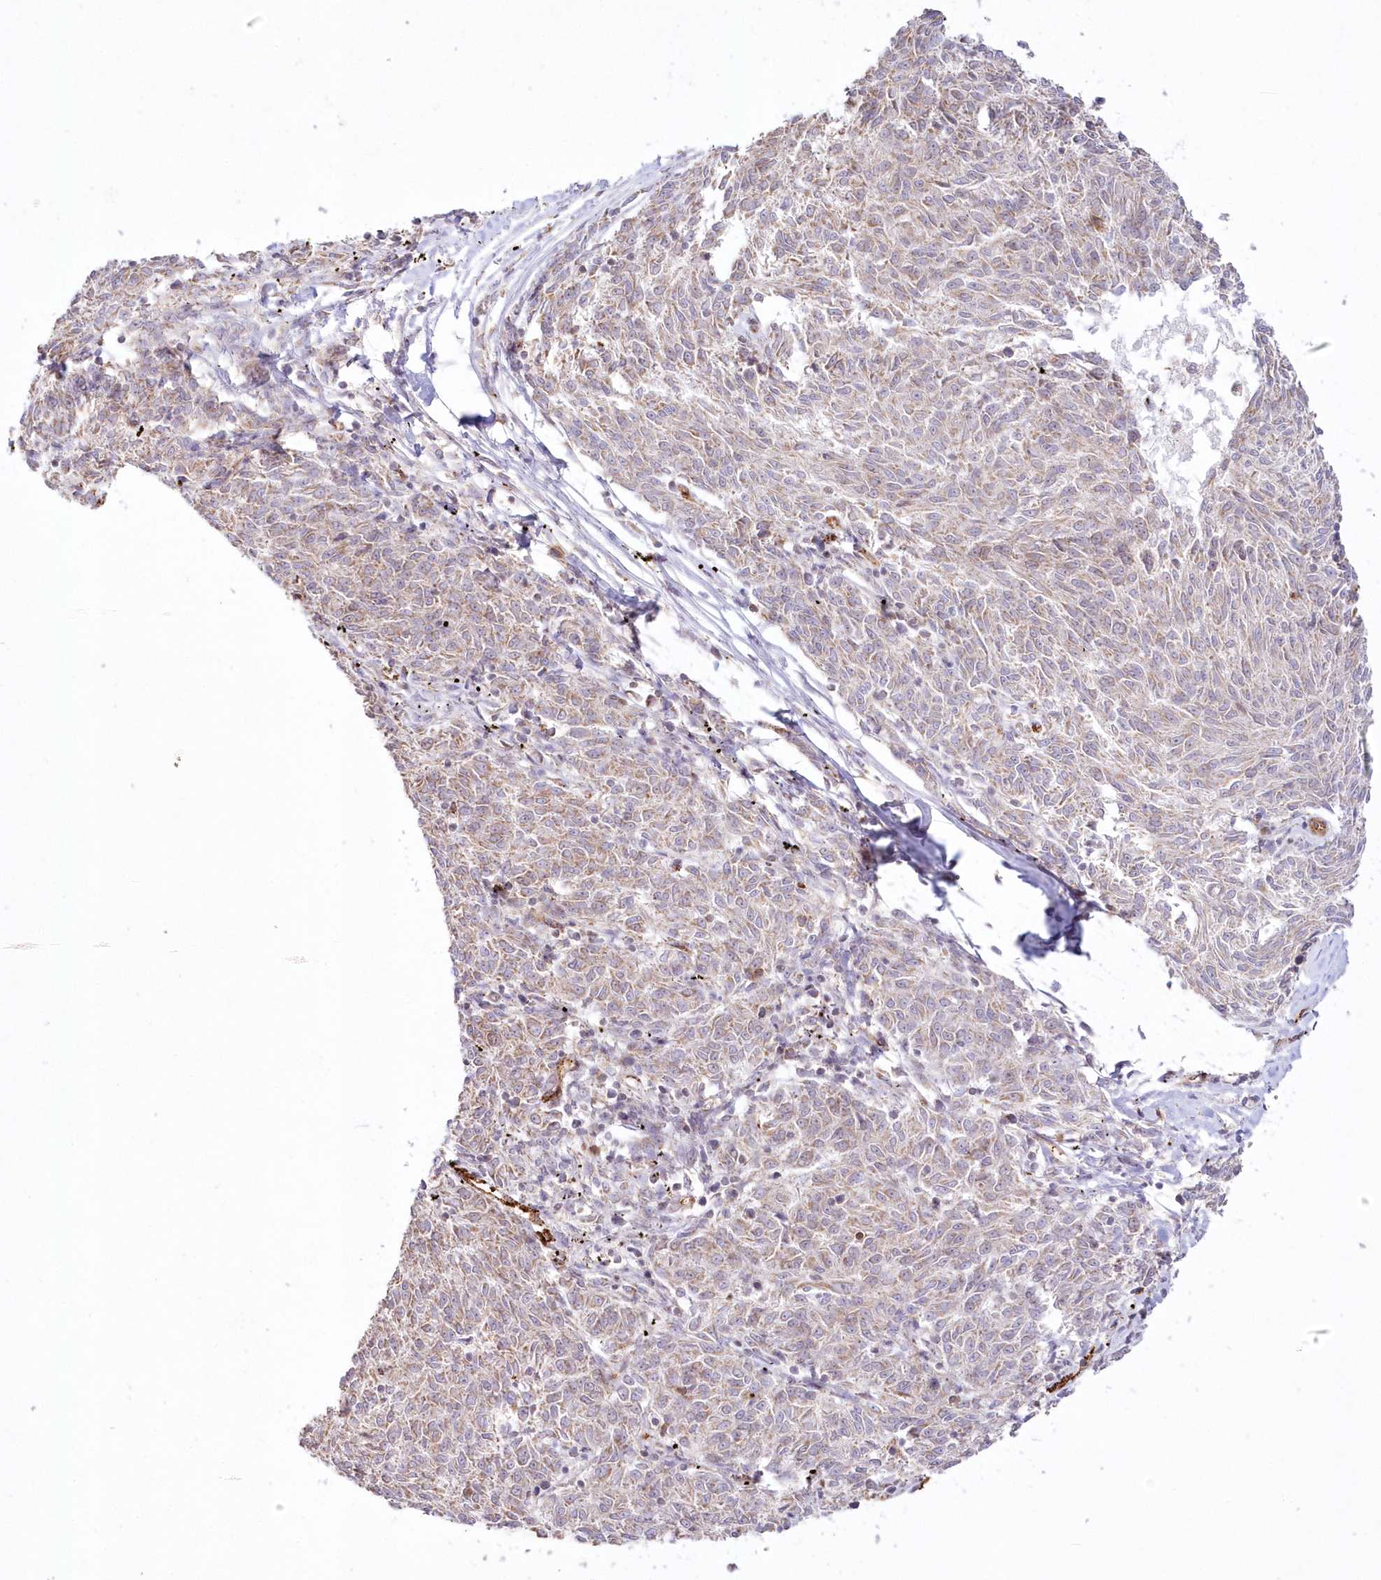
{"staining": {"intensity": "weak", "quantity": "<25%", "location": "cytoplasmic/membranous"}, "tissue": "melanoma", "cell_type": "Tumor cells", "image_type": "cancer", "snomed": [{"axis": "morphology", "description": "Malignant melanoma, NOS"}, {"axis": "topography", "description": "Skin"}], "caption": "Tumor cells are negative for protein expression in human malignant melanoma.", "gene": "AFAP1L2", "patient": {"sex": "female", "age": 72}}